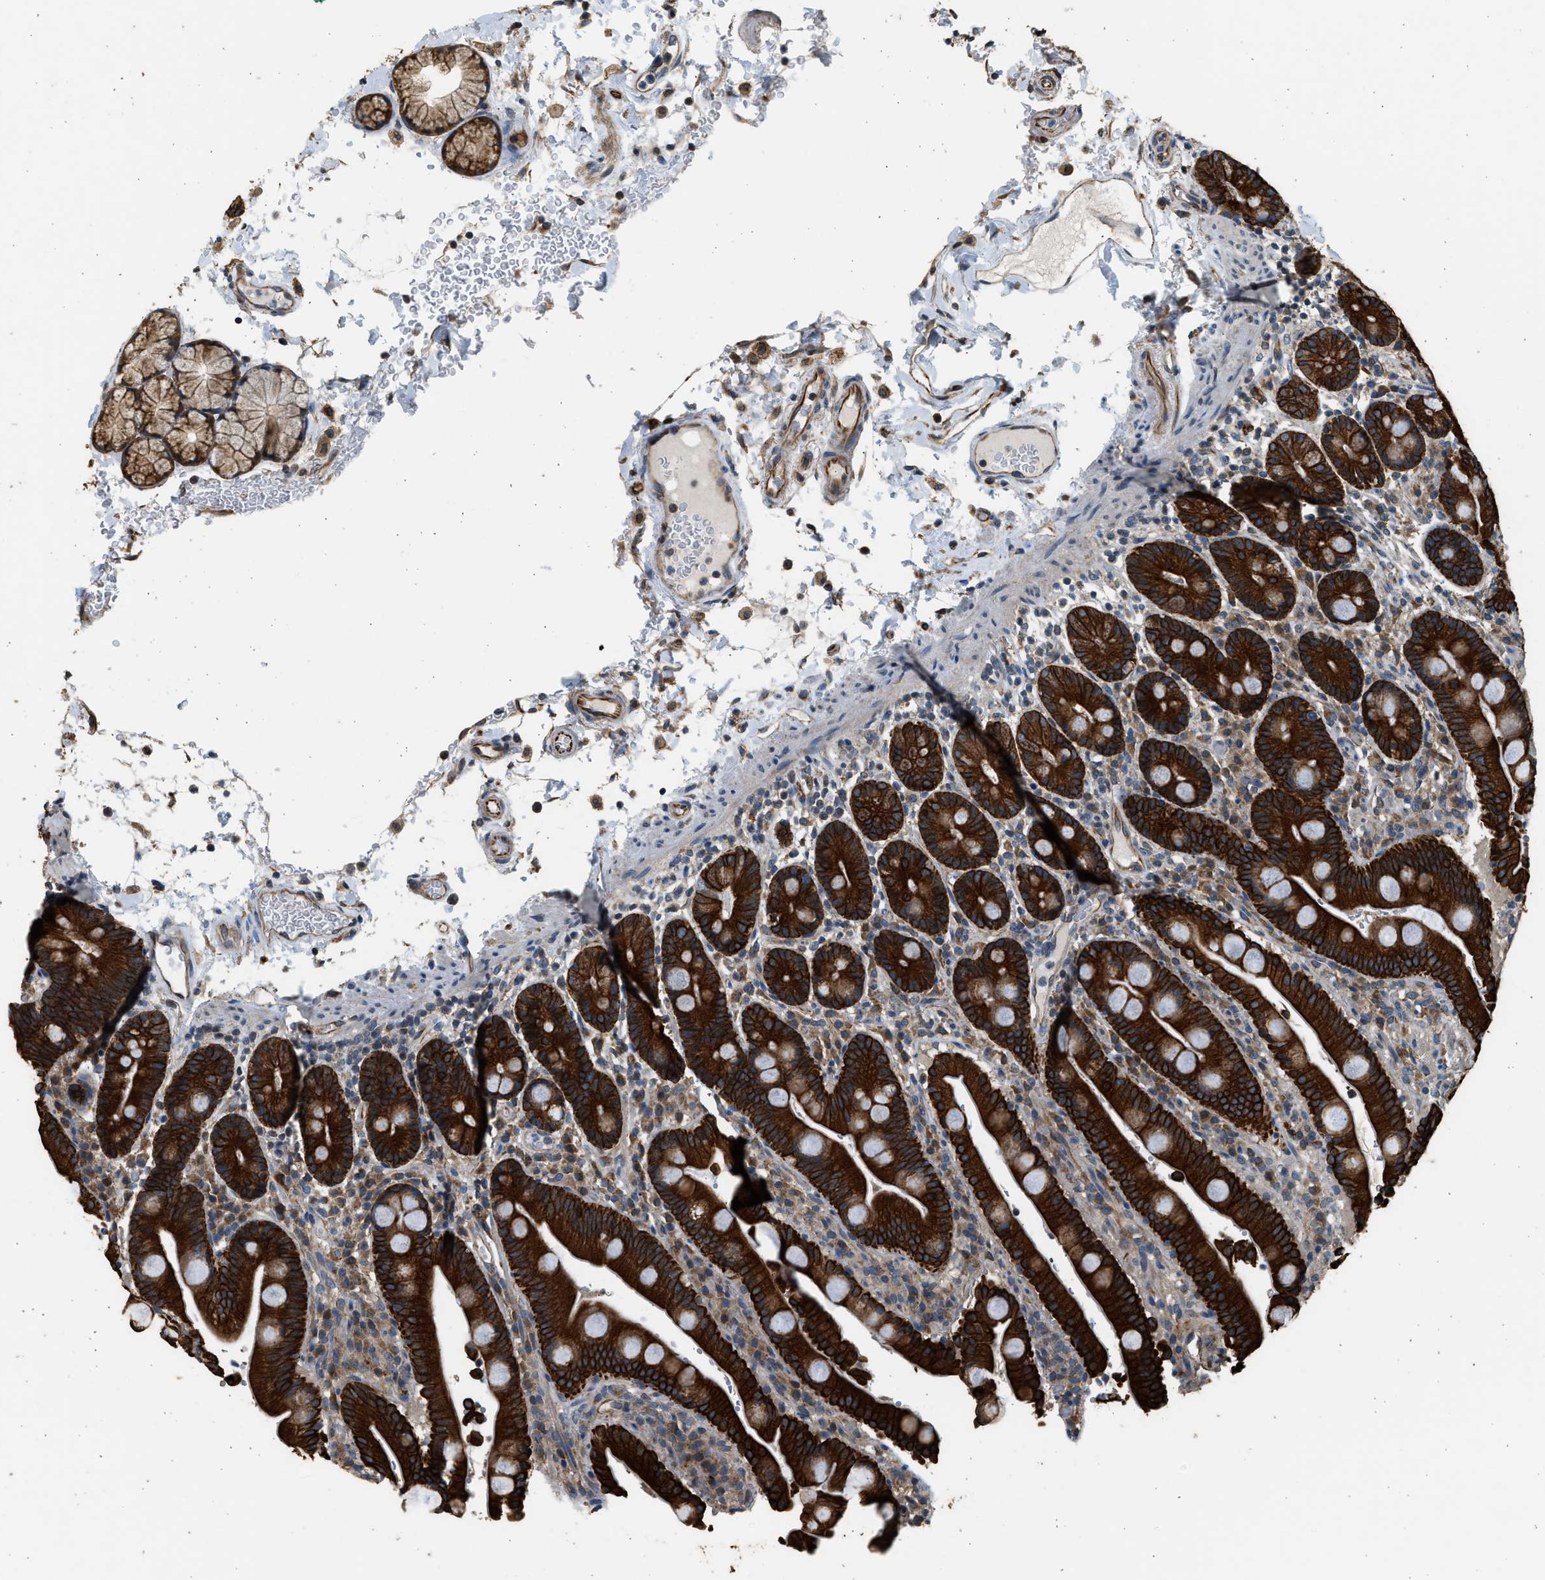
{"staining": {"intensity": "strong", "quantity": ">75%", "location": "cytoplasmic/membranous"}, "tissue": "duodenum", "cell_type": "Glandular cells", "image_type": "normal", "snomed": [{"axis": "morphology", "description": "Normal tissue, NOS"}, {"axis": "topography", "description": "Small intestine, NOS"}], "caption": "Immunohistochemical staining of benign duodenum shows high levels of strong cytoplasmic/membranous staining in approximately >75% of glandular cells. (Stains: DAB (3,3'-diaminobenzidine) in brown, nuclei in blue, Microscopy: brightfield microscopy at high magnification).", "gene": "PCLO", "patient": {"sex": "female", "age": 71}}